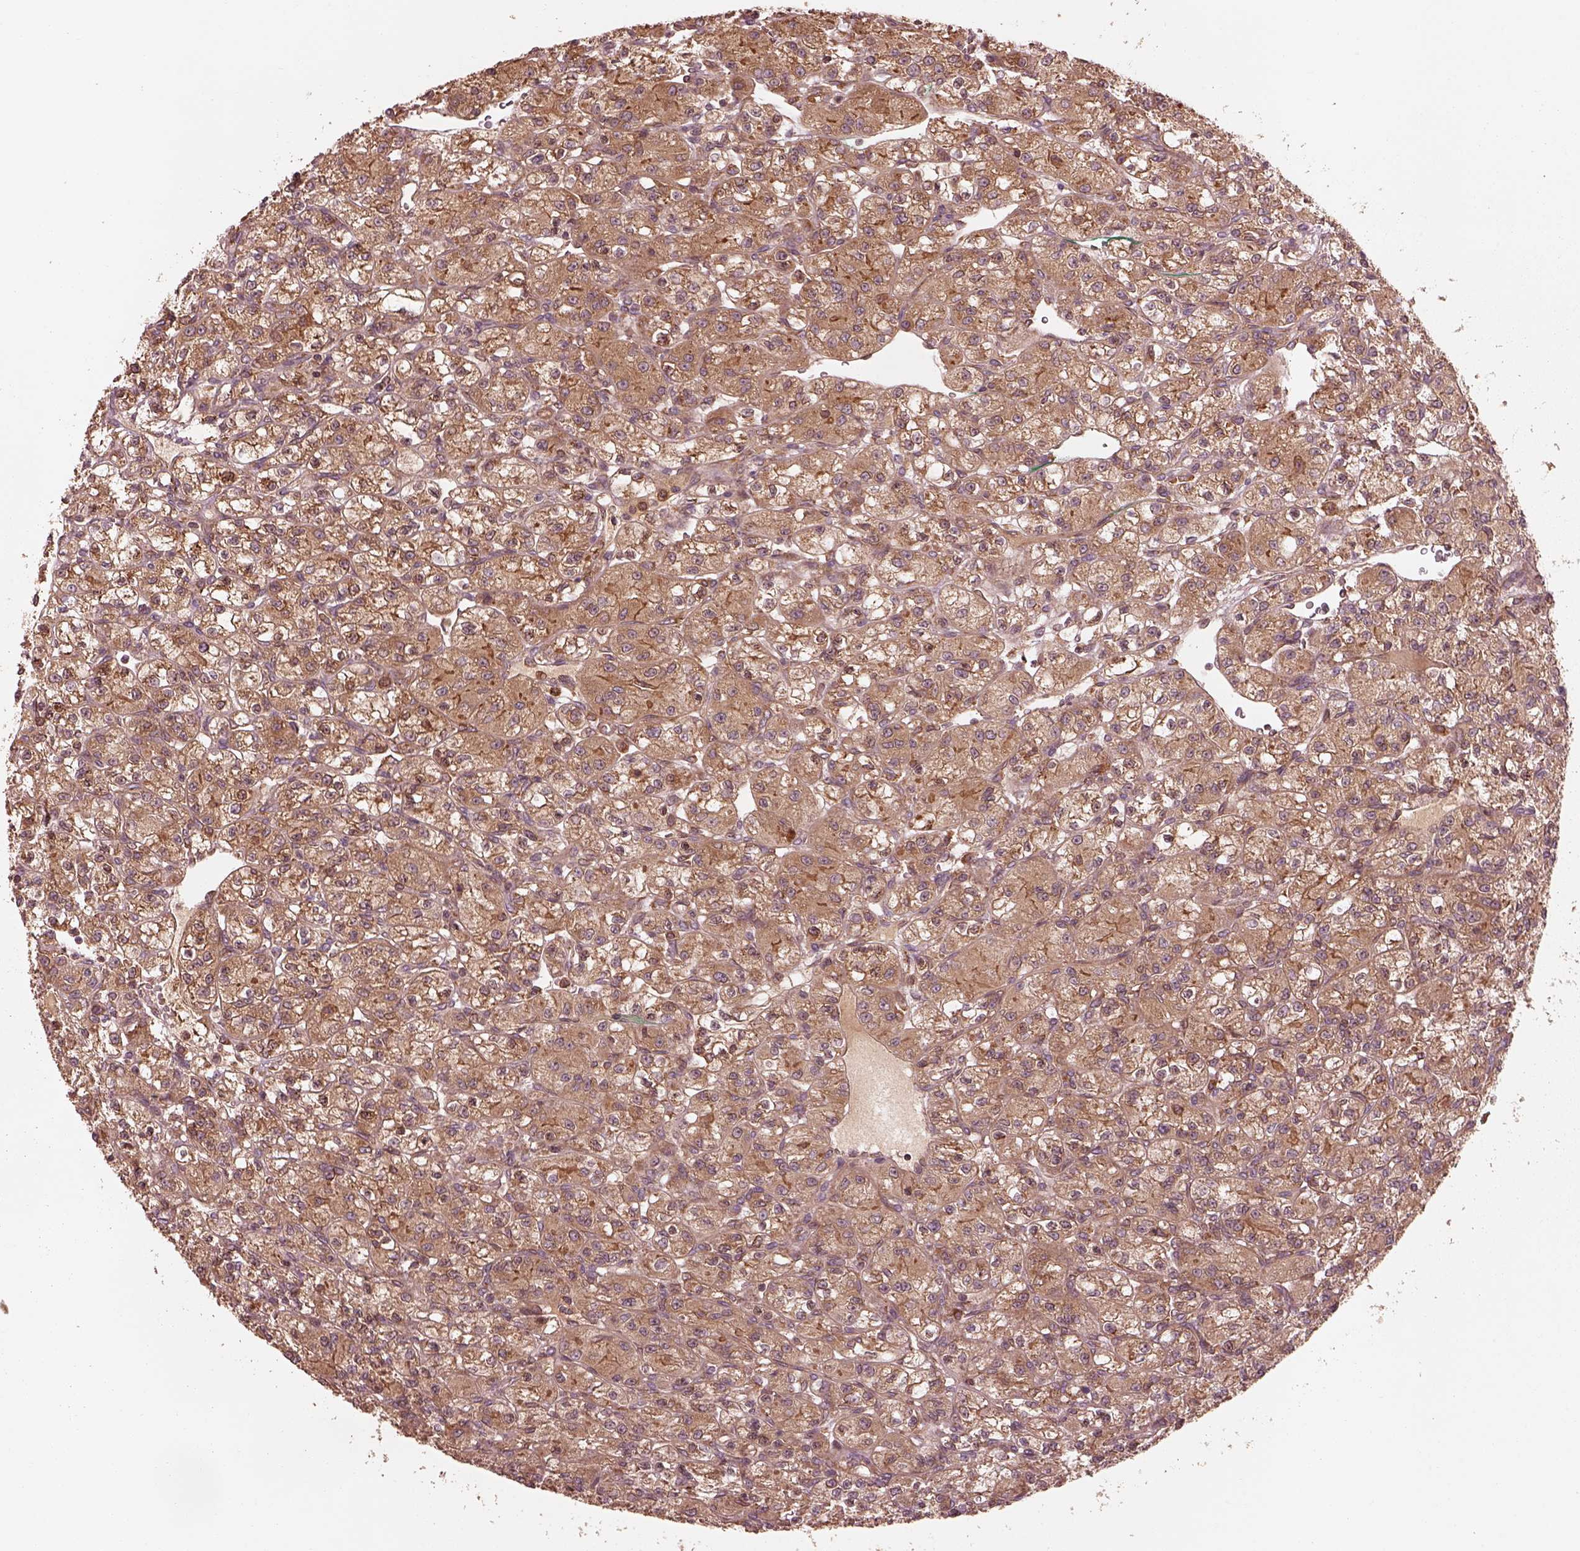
{"staining": {"intensity": "moderate", "quantity": ">75%", "location": "cytoplasmic/membranous"}, "tissue": "renal cancer", "cell_type": "Tumor cells", "image_type": "cancer", "snomed": [{"axis": "morphology", "description": "Adenocarcinoma, NOS"}, {"axis": "topography", "description": "Kidney"}], "caption": "The histopathology image shows immunohistochemical staining of renal cancer. There is moderate cytoplasmic/membranous positivity is seen in approximately >75% of tumor cells.", "gene": "PIK3R2", "patient": {"sex": "female", "age": 70}}